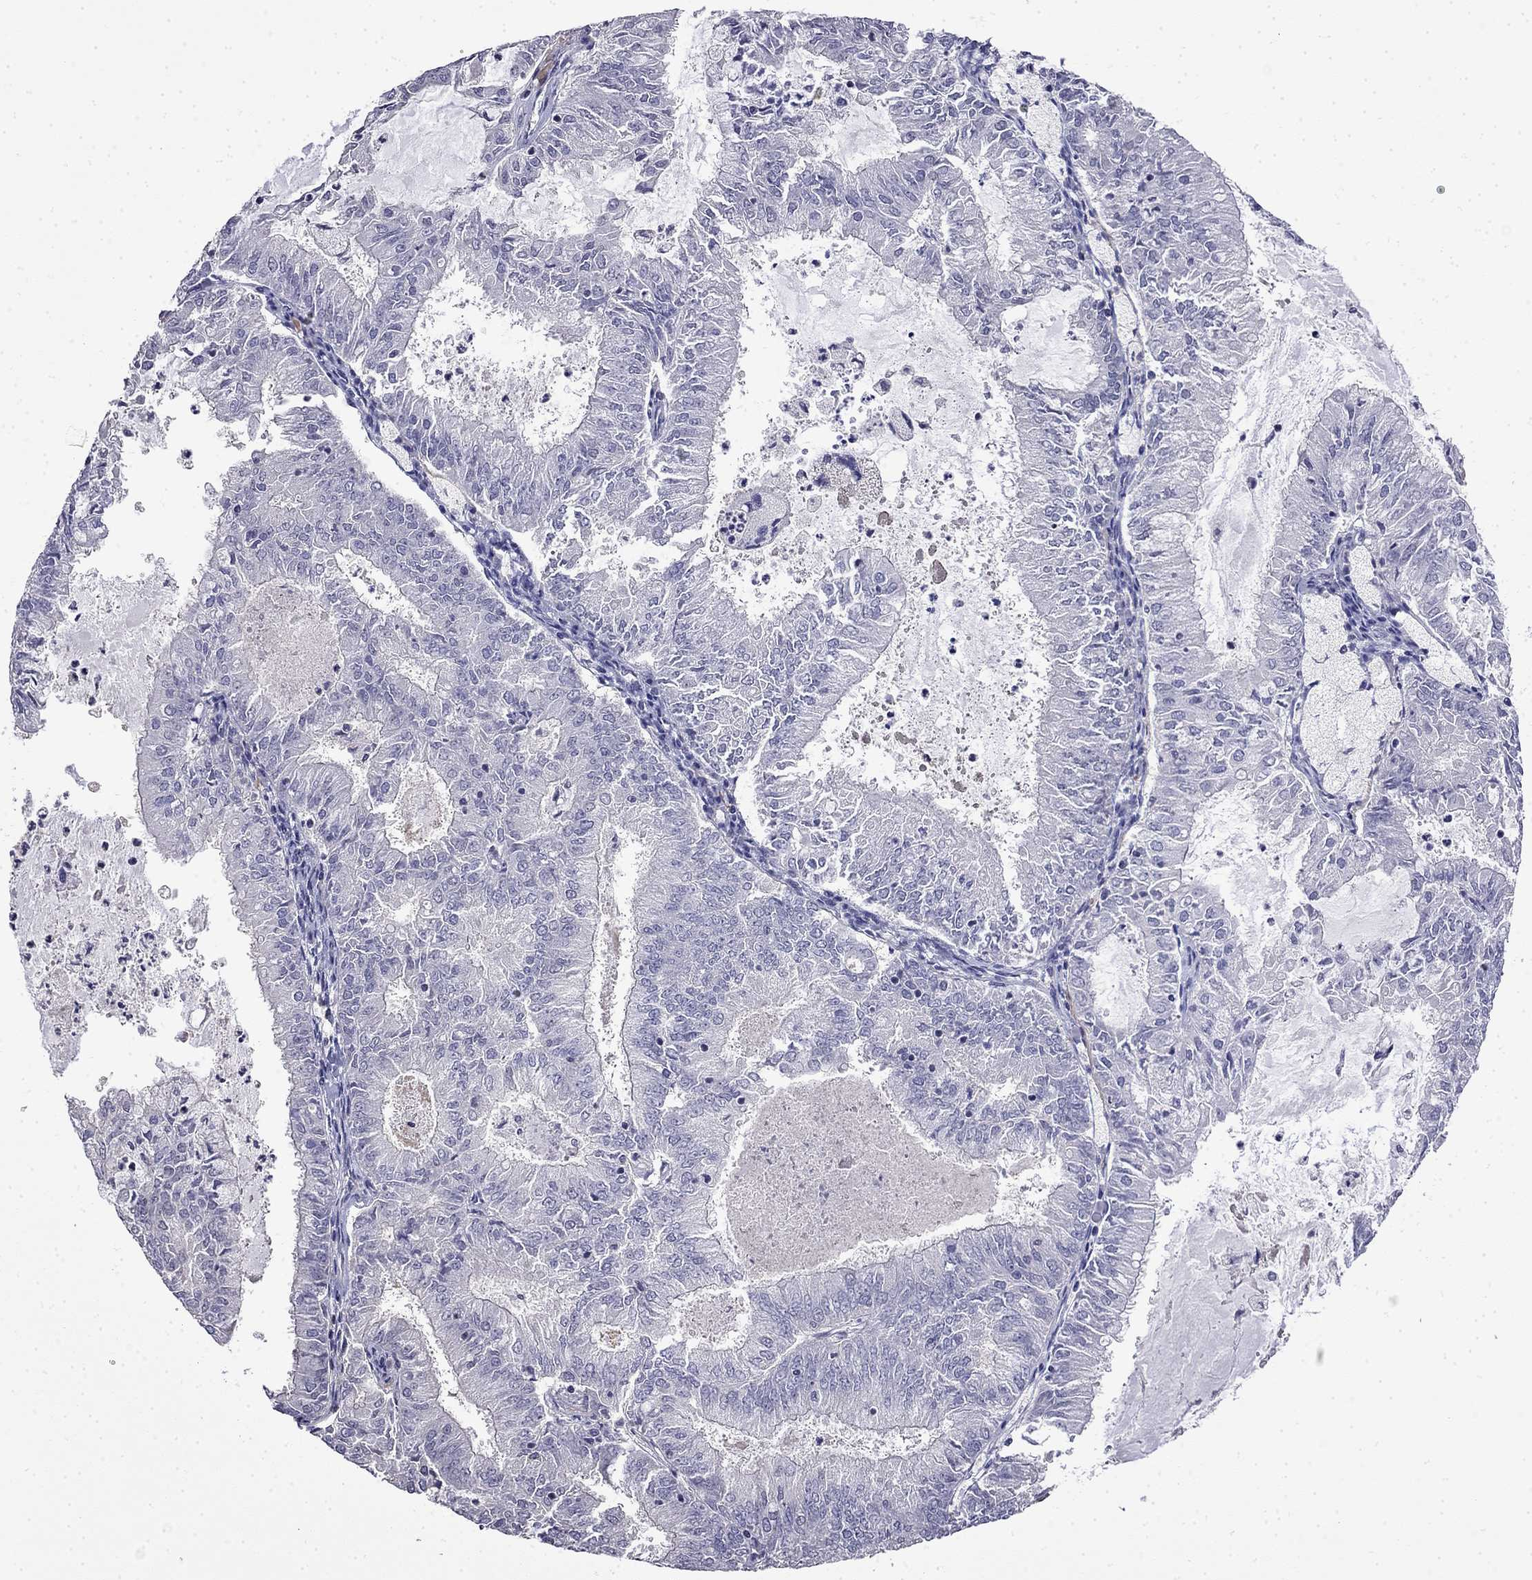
{"staining": {"intensity": "negative", "quantity": "none", "location": "none"}, "tissue": "endometrial cancer", "cell_type": "Tumor cells", "image_type": "cancer", "snomed": [{"axis": "morphology", "description": "Adenocarcinoma, NOS"}, {"axis": "topography", "description": "Endometrium"}], "caption": "Photomicrograph shows no significant protein staining in tumor cells of adenocarcinoma (endometrial).", "gene": "GUCA1B", "patient": {"sex": "female", "age": 57}}